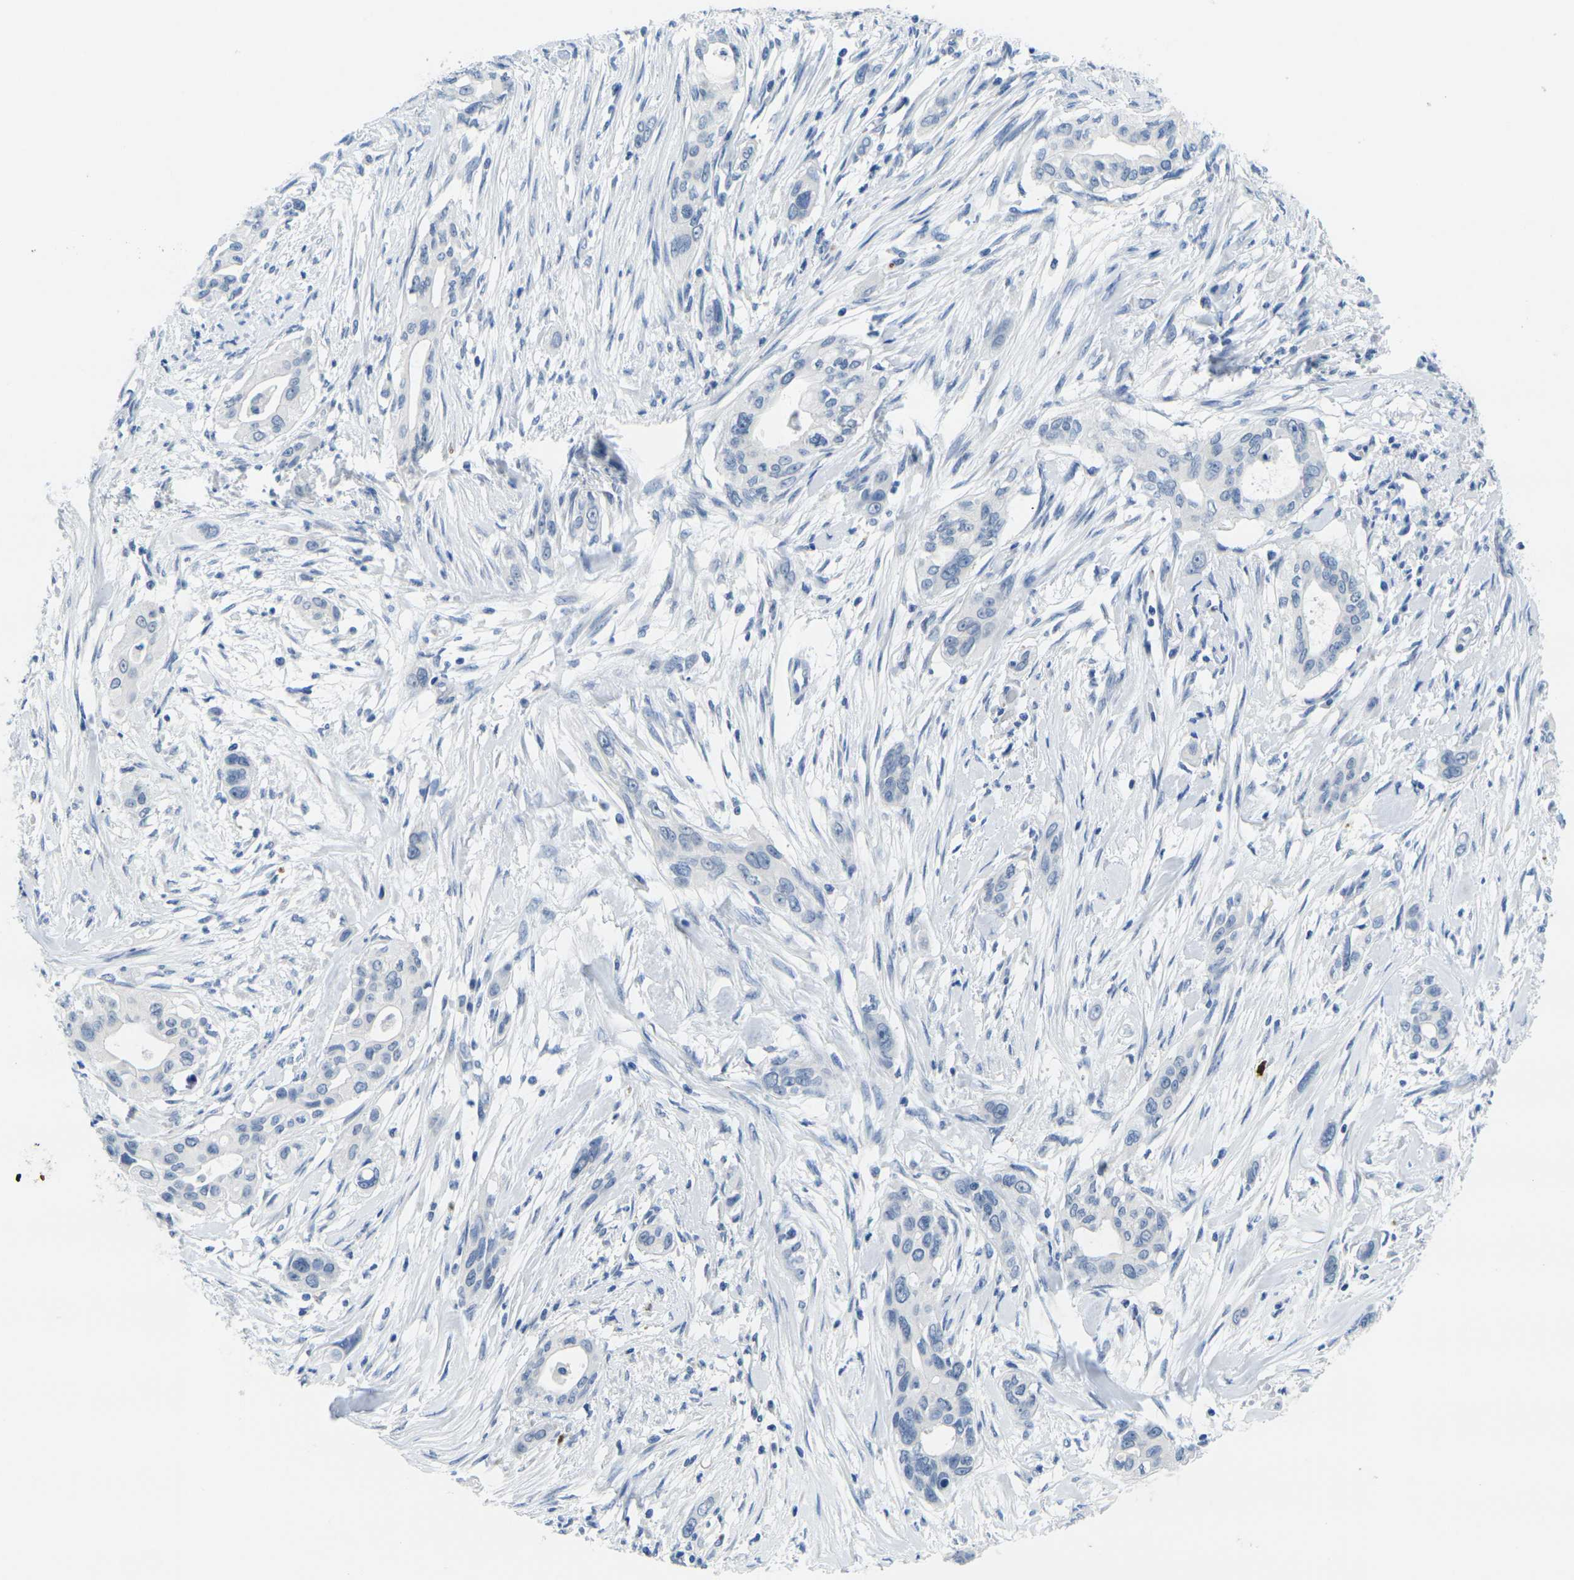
{"staining": {"intensity": "negative", "quantity": "none", "location": "none"}, "tissue": "pancreatic cancer", "cell_type": "Tumor cells", "image_type": "cancer", "snomed": [{"axis": "morphology", "description": "Adenocarcinoma, NOS"}, {"axis": "topography", "description": "Pancreas"}], "caption": "DAB (3,3'-diaminobenzidine) immunohistochemical staining of human pancreatic adenocarcinoma reveals no significant positivity in tumor cells.", "gene": "GPR15", "patient": {"sex": "female", "age": 60}}